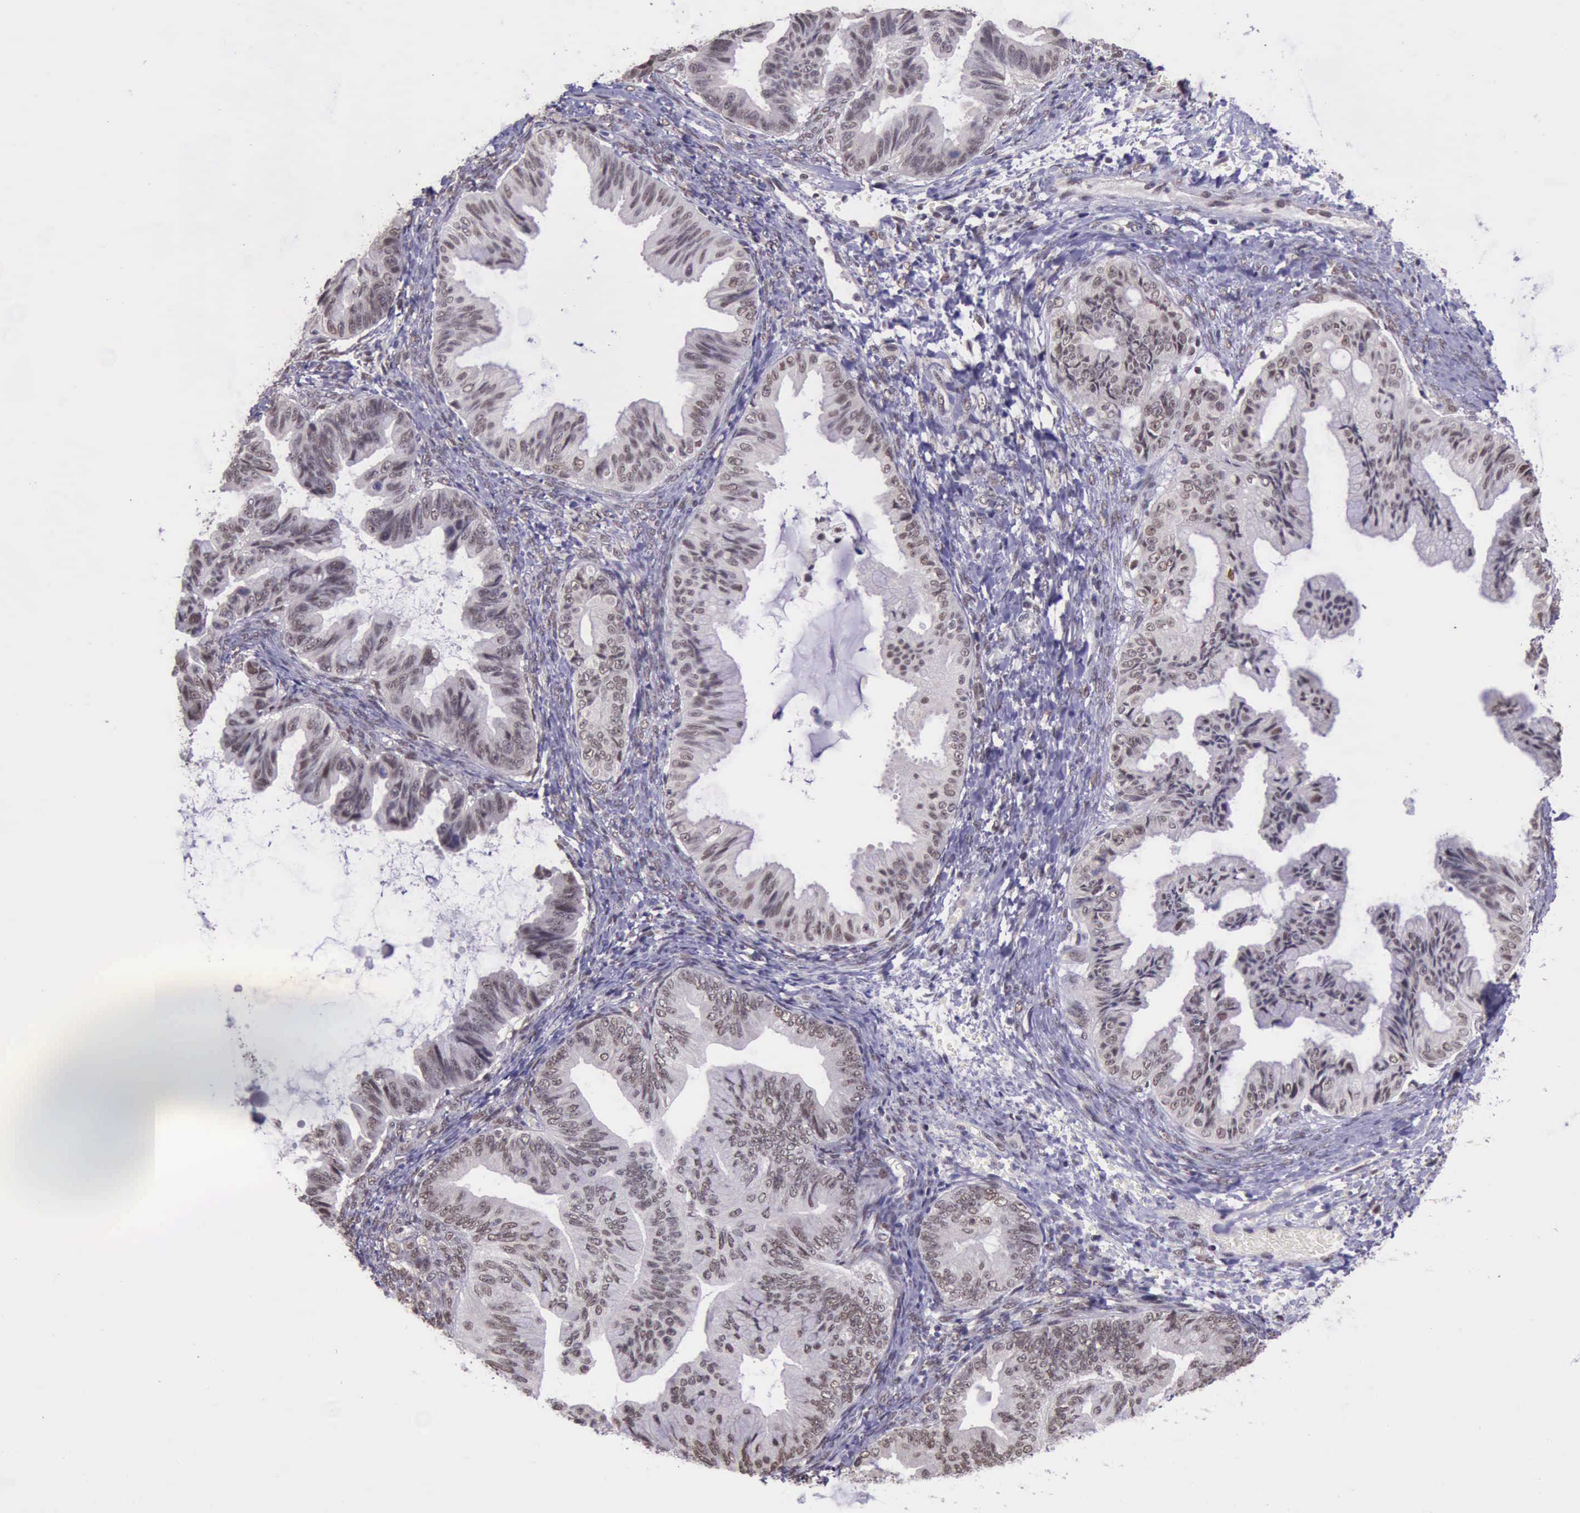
{"staining": {"intensity": "moderate", "quantity": ">75%", "location": "nuclear"}, "tissue": "ovarian cancer", "cell_type": "Tumor cells", "image_type": "cancer", "snomed": [{"axis": "morphology", "description": "Cystadenocarcinoma, mucinous, NOS"}, {"axis": "topography", "description": "Ovary"}], "caption": "Immunohistochemical staining of human ovarian cancer (mucinous cystadenocarcinoma) demonstrates medium levels of moderate nuclear positivity in approximately >75% of tumor cells.", "gene": "PRPF39", "patient": {"sex": "female", "age": 36}}